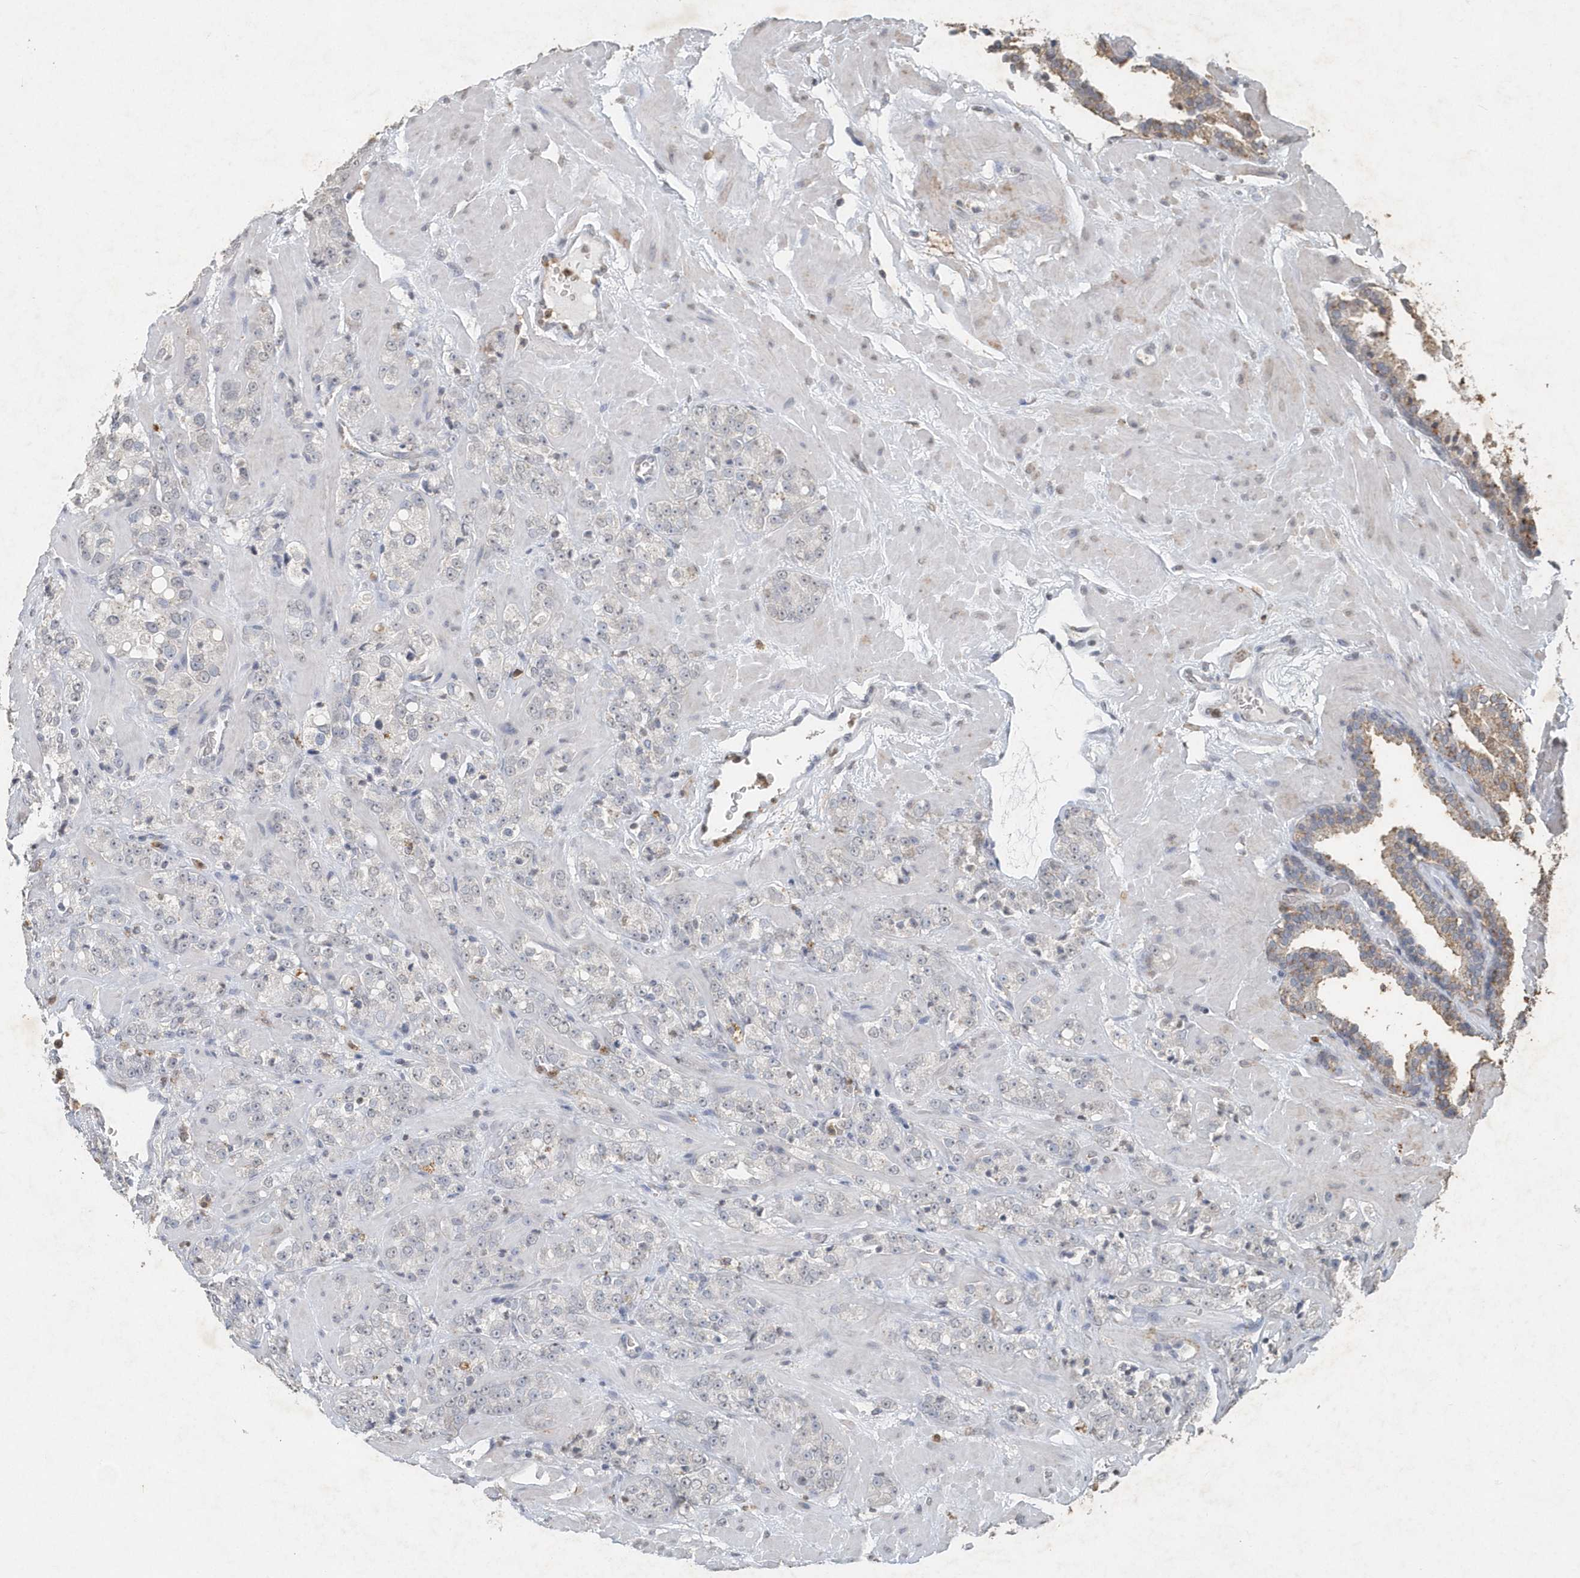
{"staining": {"intensity": "negative", "quantity": "none", "location": "none"}, "tissue": "prostate cancer", "cell_type": "Tumor cells", "image_type": "cancer", "snomed": [{"axis": "morphology", "description": "Adenocarcinoma, High grade"}, {"axis": "topography", "description": "Prostate"}], "caption": "A high-resolution histopathology image shows immunohistochemistry (IHC) staining of prostate cancer, which reveals no significant staining in tumor cells. (Immunohistochemistry, brightfield microscopy, high magnification).", "gene": "PDCD1", "patient": {"sex": "male", "age": 64}}